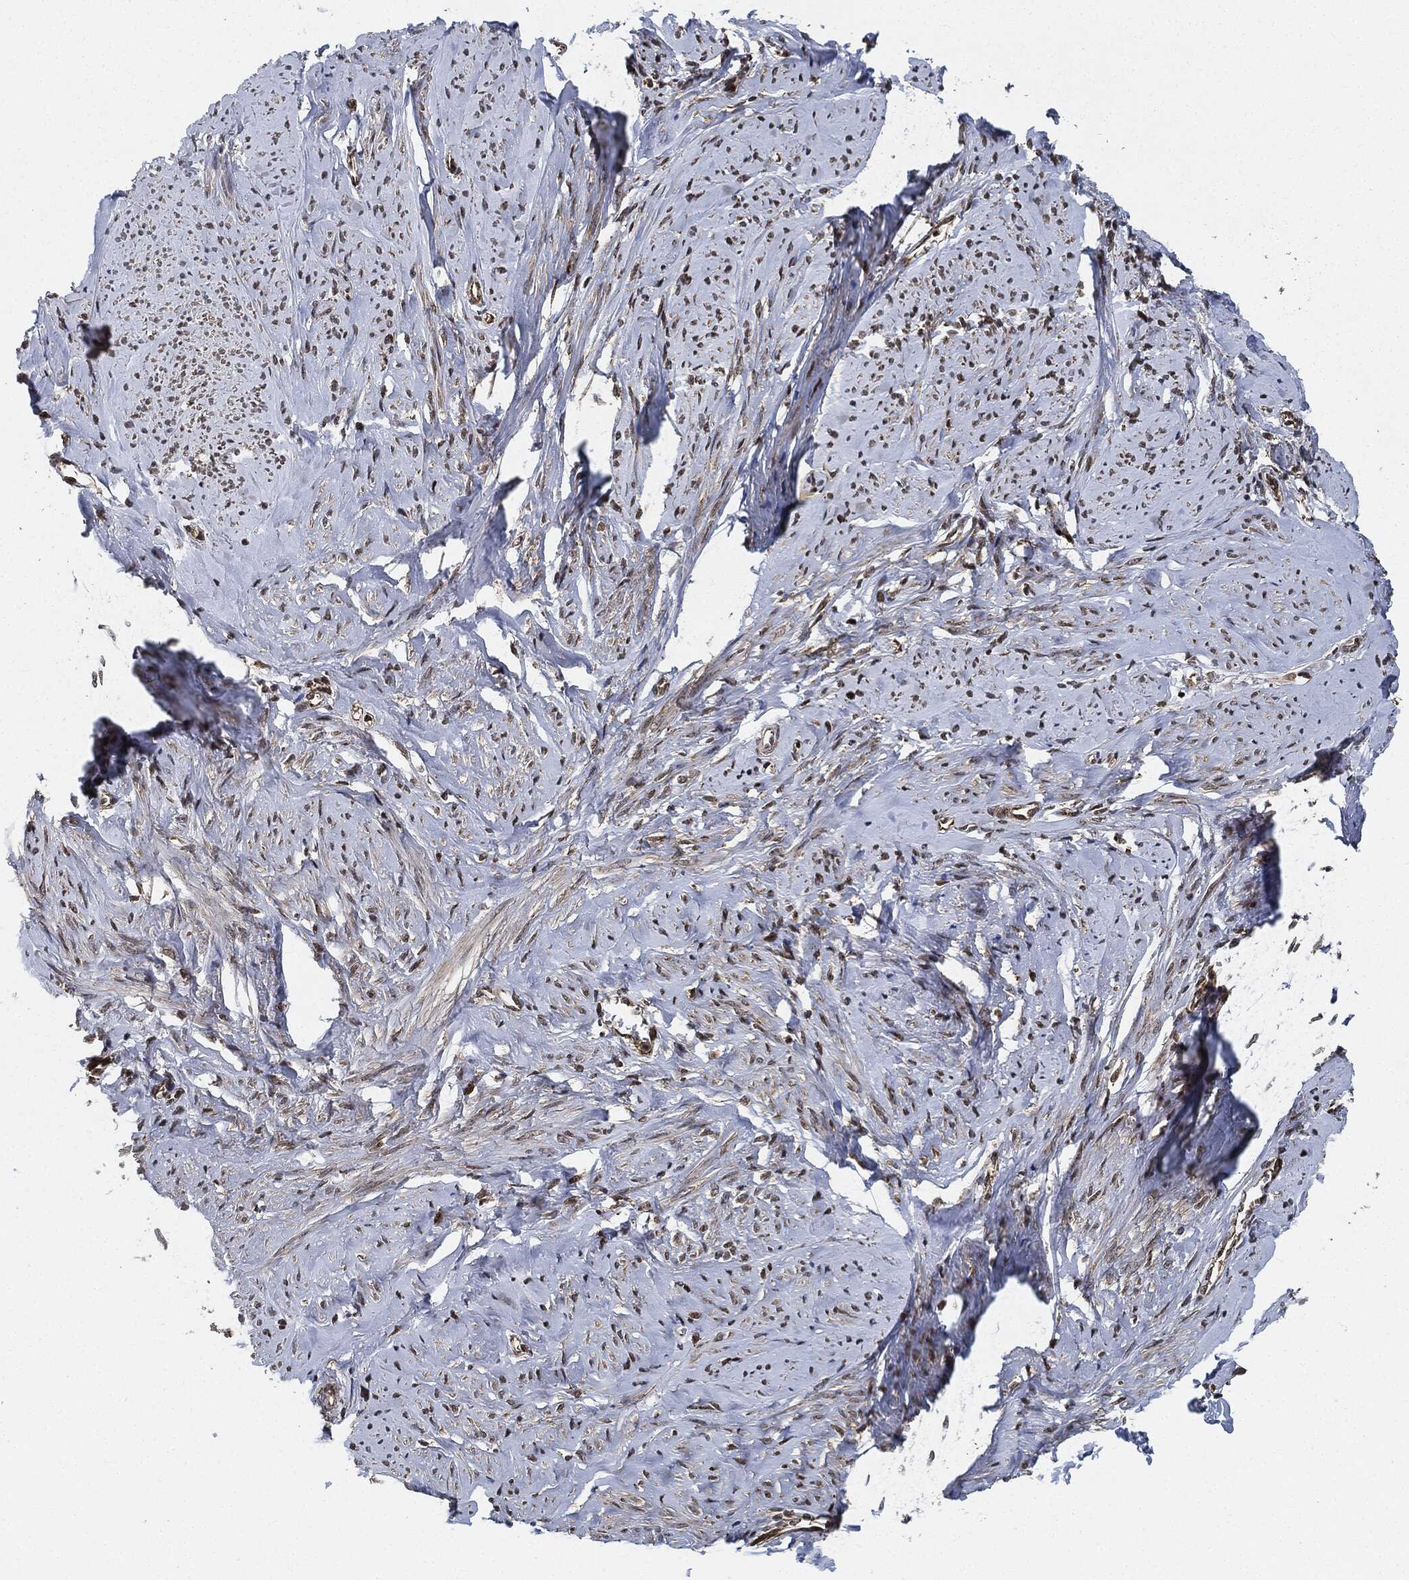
{"staining": {"intensity": "weak", "quantity": "<25%", "location": "cytoplasmic/membranous"}, "tissue": "smooth muscle", "cell_type": "Smooth muscle cells", "image_type": "normal", "snomed": [{"axis": "morphology", "description": "Normal tissue, NOS"}, {"axis": "topography", "description": "Smooth muscle"}], "caption": "High power microscopy image of an immunohistochemistry (IHC) image of unremarkable smooth muscle, revealing no significant positivity in smooth muscle cells.", "gene": "RNASEL", "patient": {"sex": "female", "age": 48}}